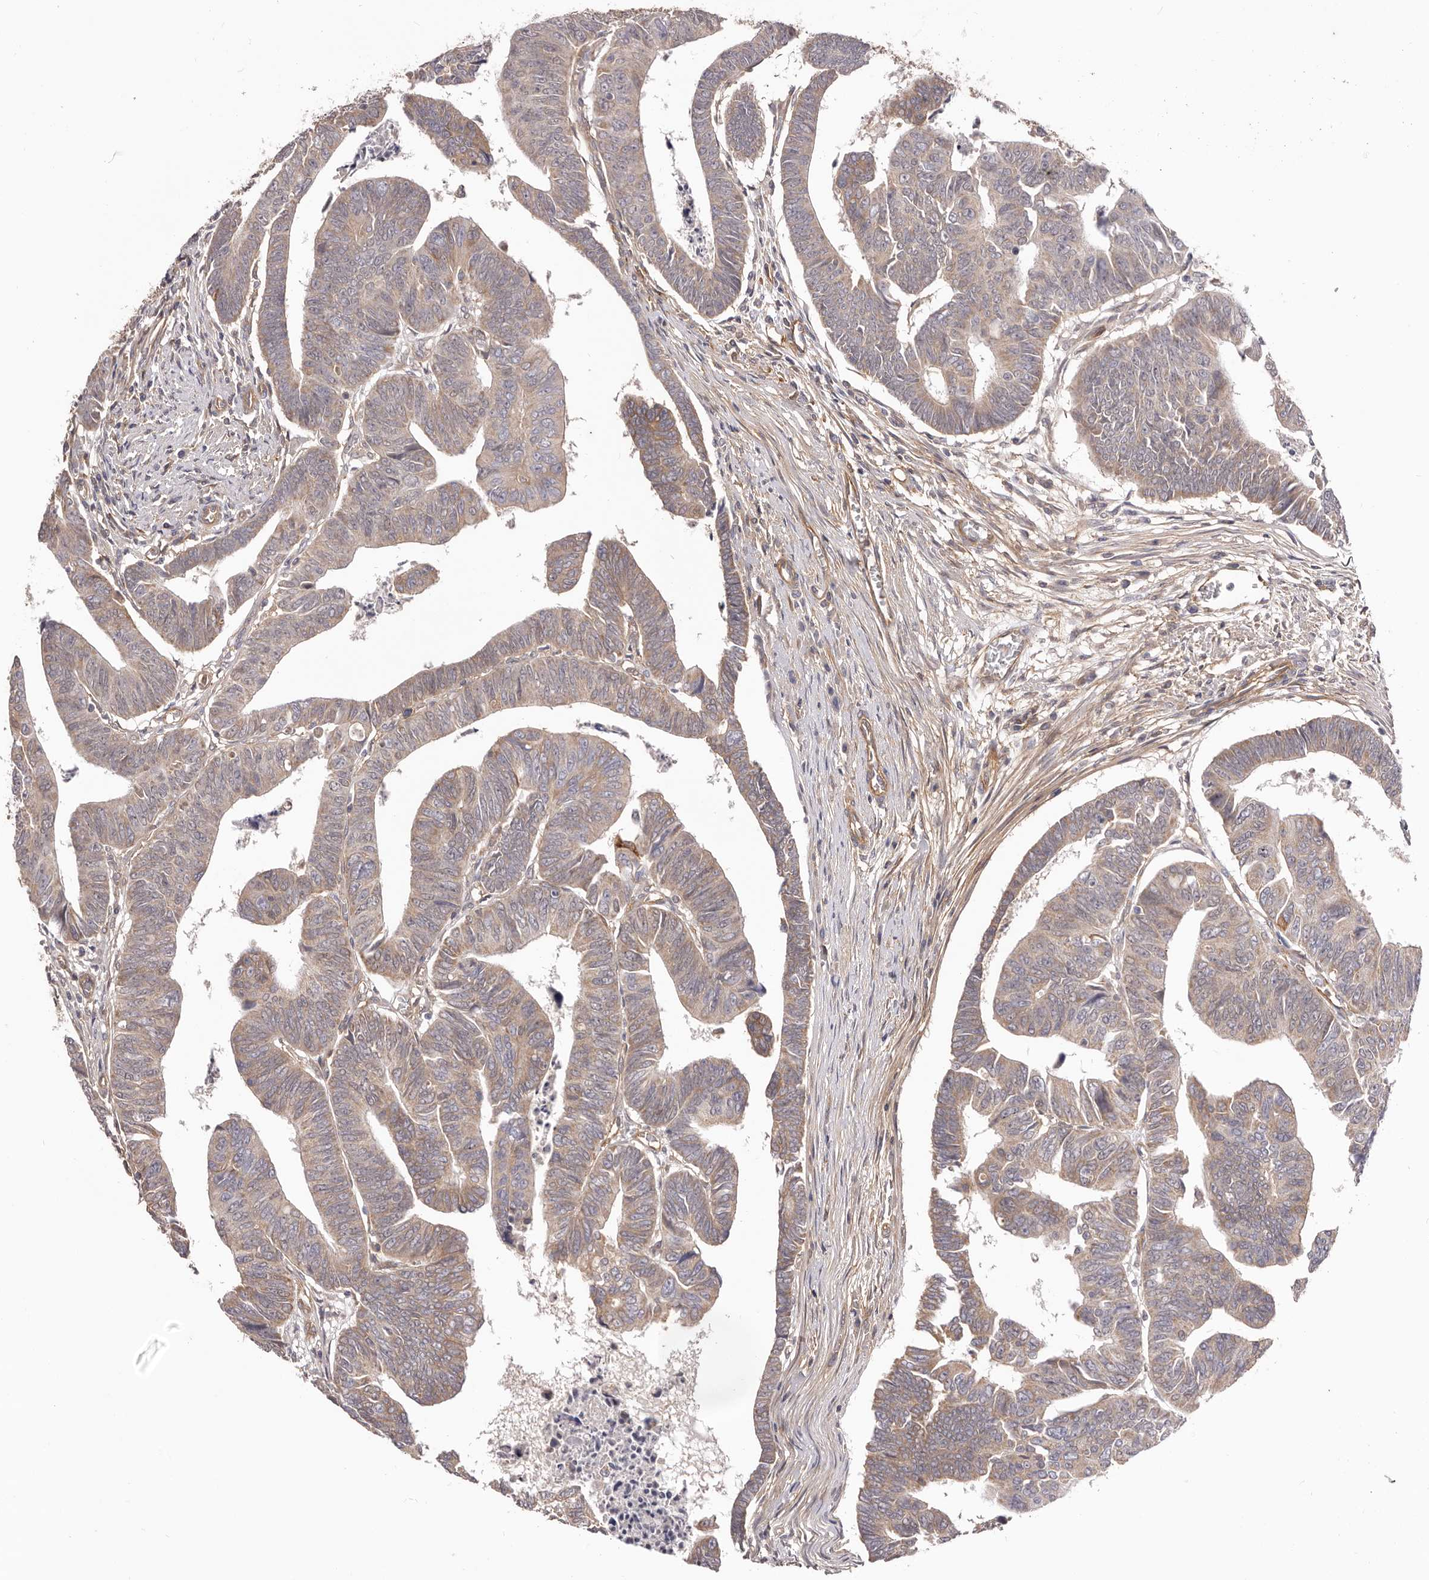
{"staining": {"intensity": "weak", "quantity": ">75%", "location": "cytoplasmic/membranous"}, "tissue": "colorectal cancer", "cell_type": "Tumor cells", "image_type": "cancer", "snomed": [{"axis": "morphology", "description": "Adenocarcinoma, NOS"}, {"axis": "topography", "description": "Rectum"}], "caption": "IHC micrograph of neoplastic tissue: adenocarcinoma (colorectal) stained using immunohistochemistry demonstrates low levels of weak protein expression localized specifically in the cytoplasmic/membranous of tumor cells, appearing as a cytoplasmic/membranous brown color.", "gene": "DMRT2", "patient": {"sex": "female", "age": 65}}